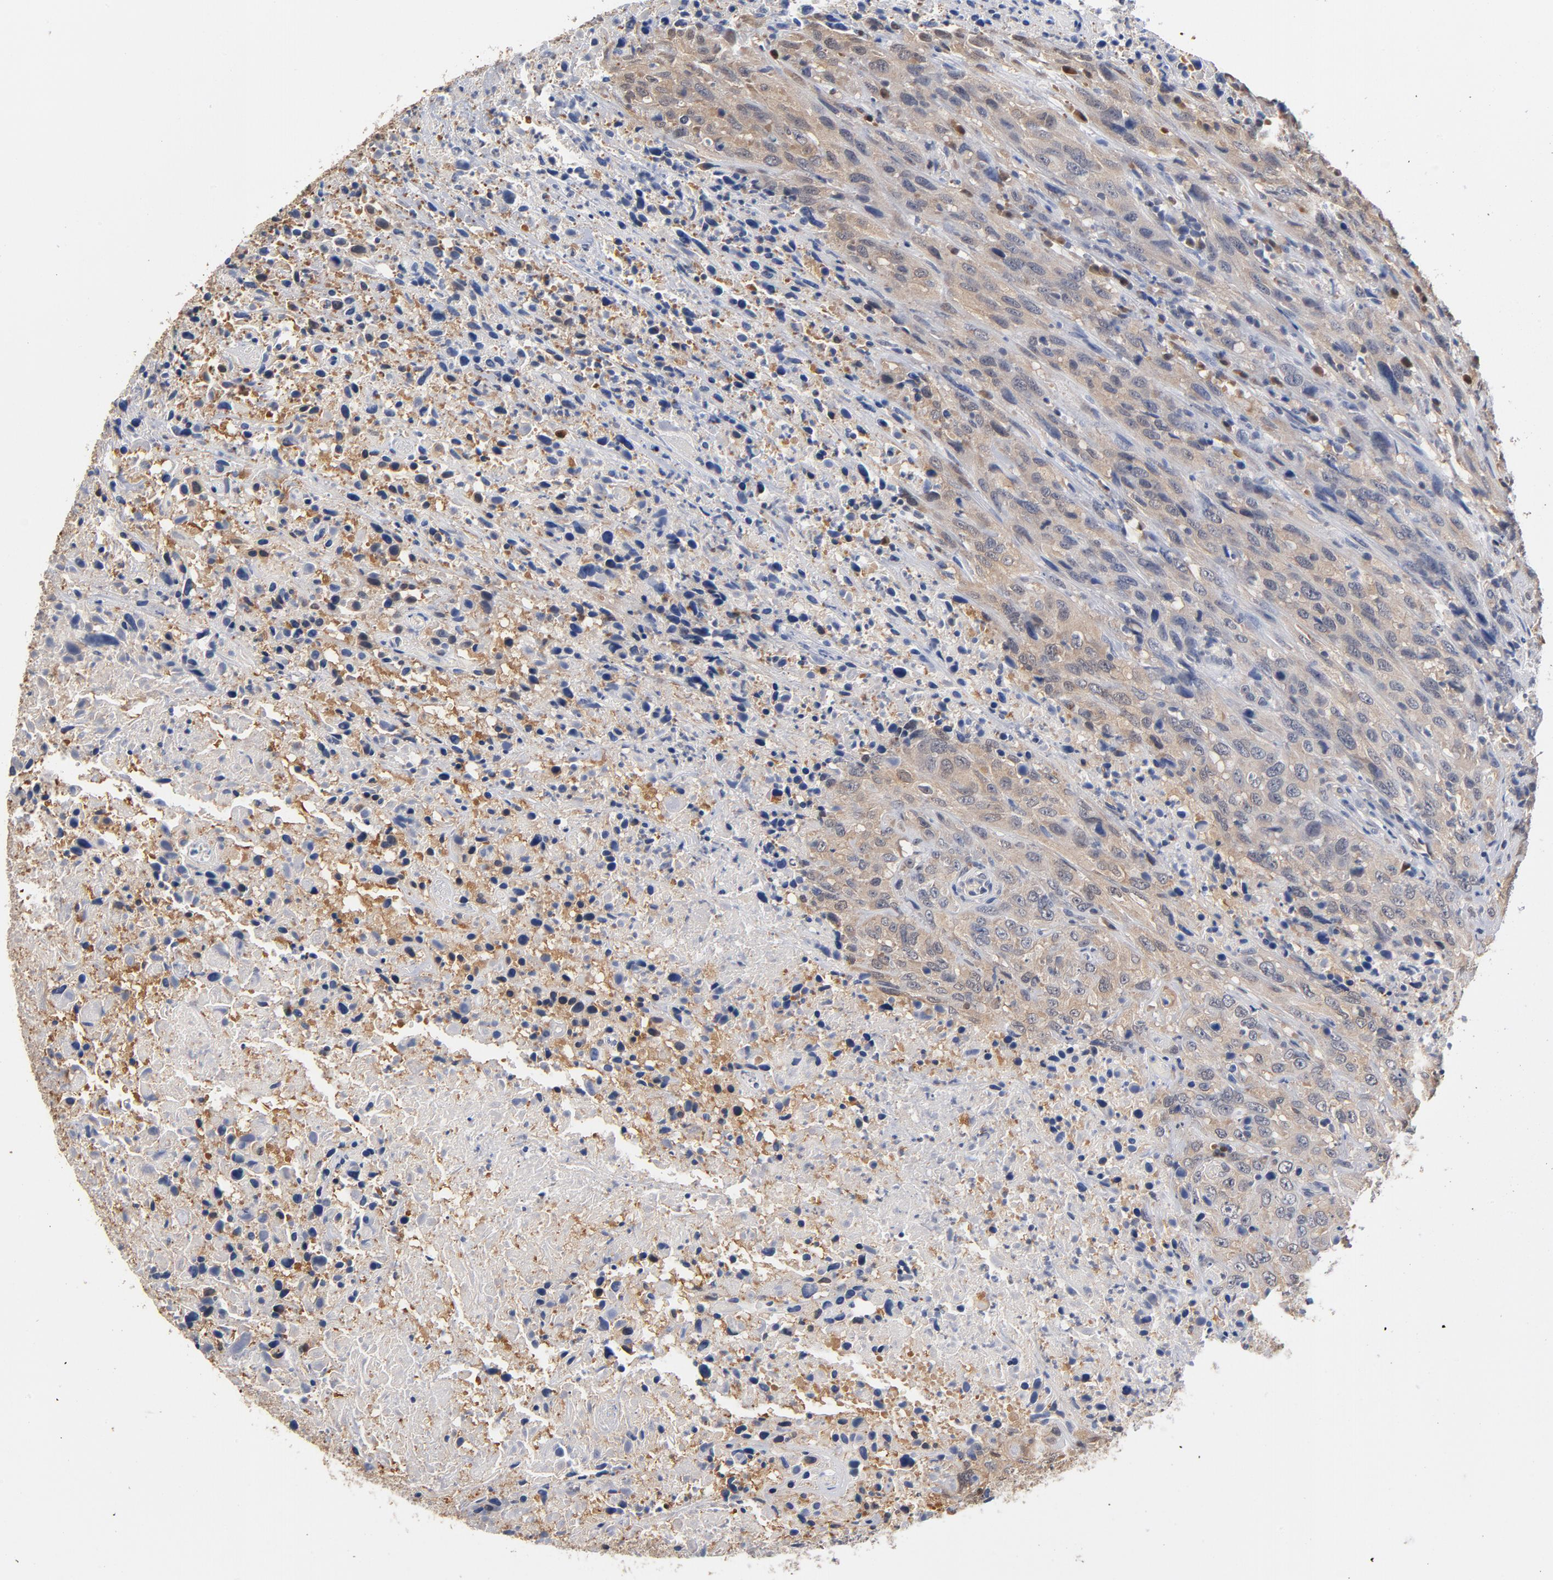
{"staining": {"intensity": "weak", "quantity": "25%-75%", "location": "cytoplasmic/membranous"}, "tissue": "urothelial cancer", "cell_type": "Tumor cells", "image_type": "cancer", "snomed": [{"axis": "morphology", "description": "Urothelial carcinoma, High grade"}, {"axis": "topography", "description": "Urinary bladder"}], "caption": "Protein expression analysis of human high-grade urothelial carcinoma reveals weak cytoplasmic/membranous staining in approximately 25%-75% of tumor cells.", "gene": "MIF", "patient": {"sex": "male", "age": 61}}